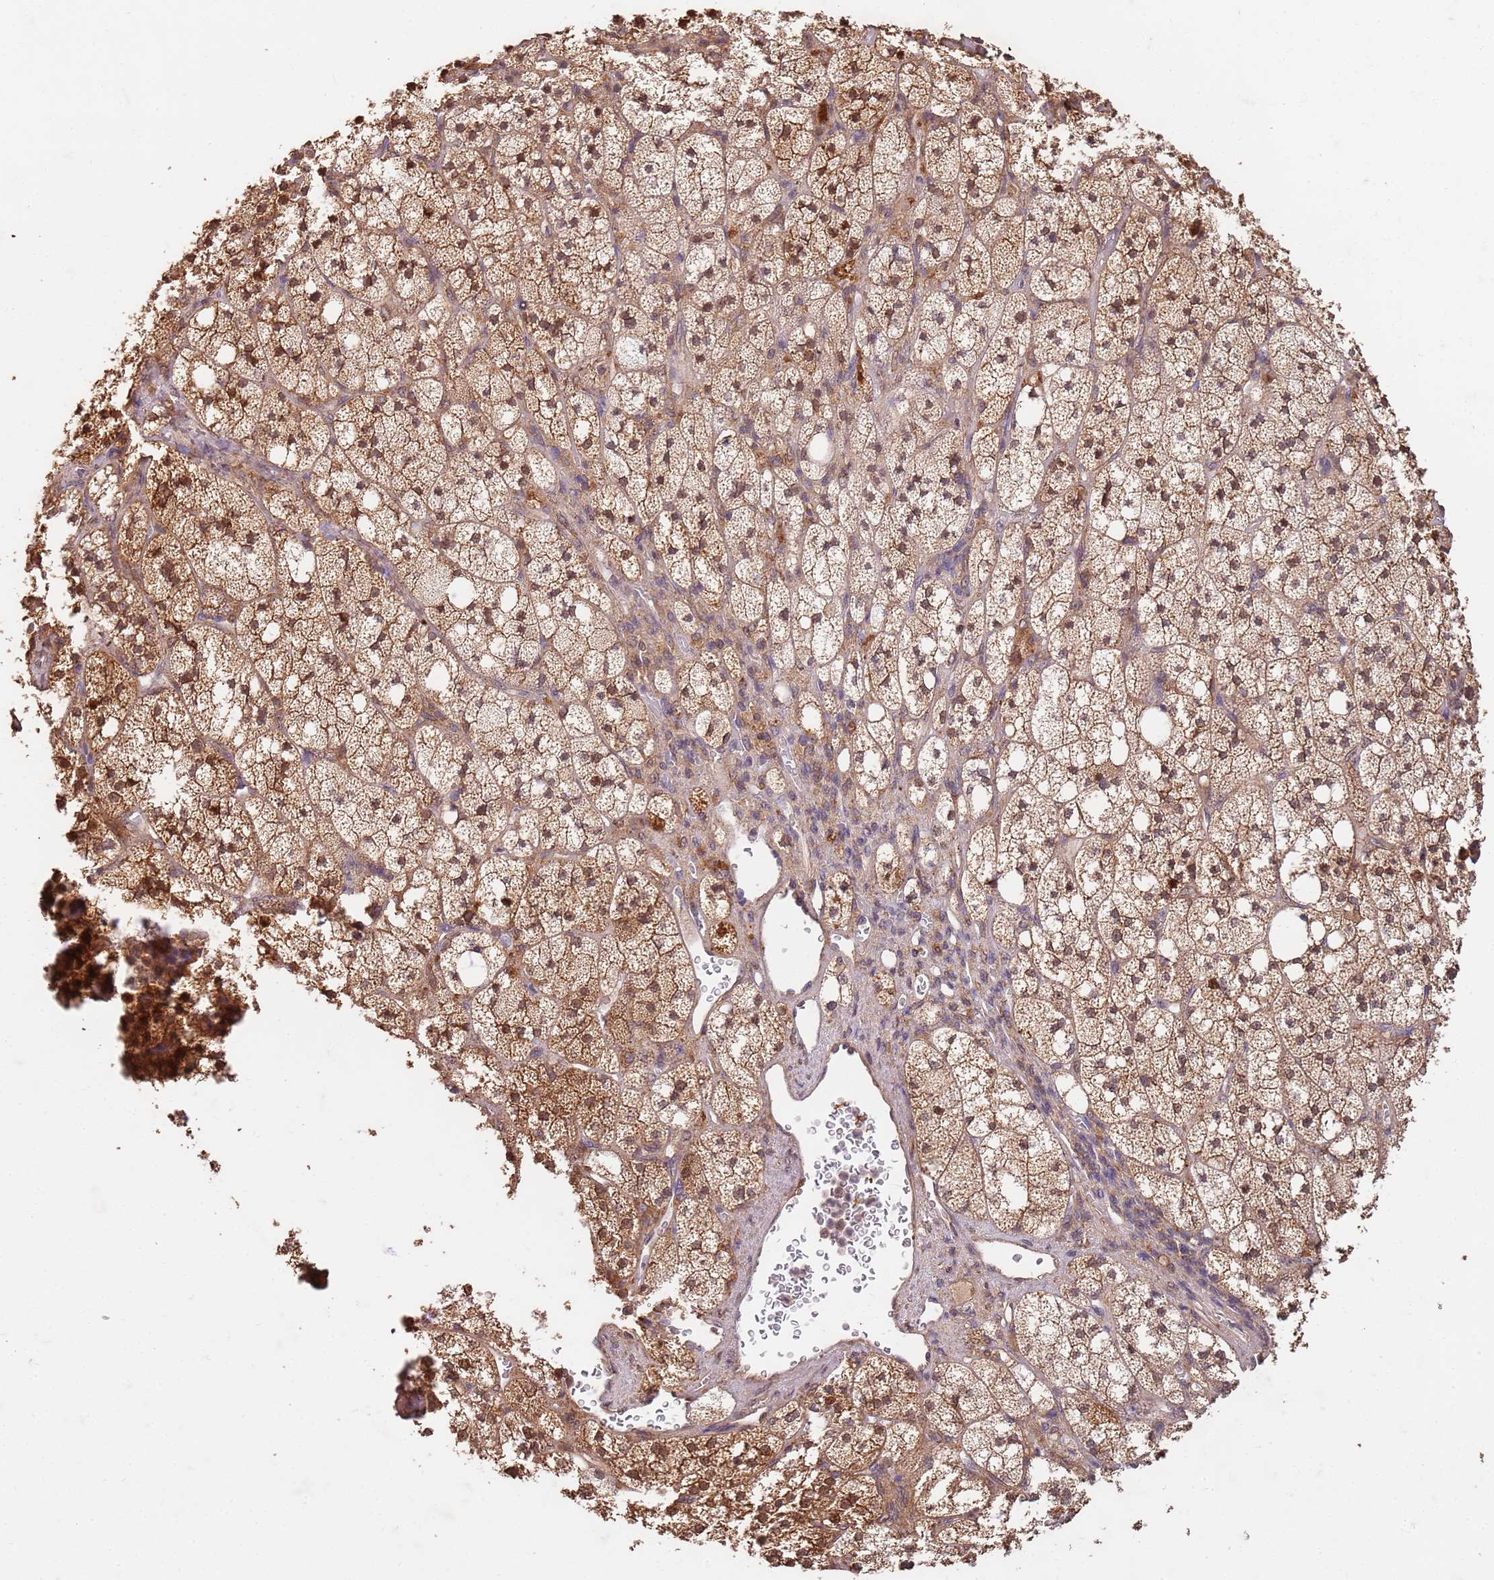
{"staining": {"intensity": "moderate", "quantity": ">75%", "location": "cytoplasmic/membranous,nuclear"}, "tissue": "adrenal gland", "cell_type": "Glandular cells", "image_type": "normal", "snomed": [{"axis": "morphology", "description": "Normal tissue, NOS"}, {"axis": "topography", "description": "Adrenal gland"}], "caption": "High-magnification brightfield microscopy of normal adrenal gland stained with DAB (brown) and counterstained with hematoxylin (blue). glandular cells exhibit moderate cytoplasmic/membranous,nuclear staining is identified in about>75% of cells.", "gene": "UBE3A", "patient": {"sex": "male", "age": 61}}